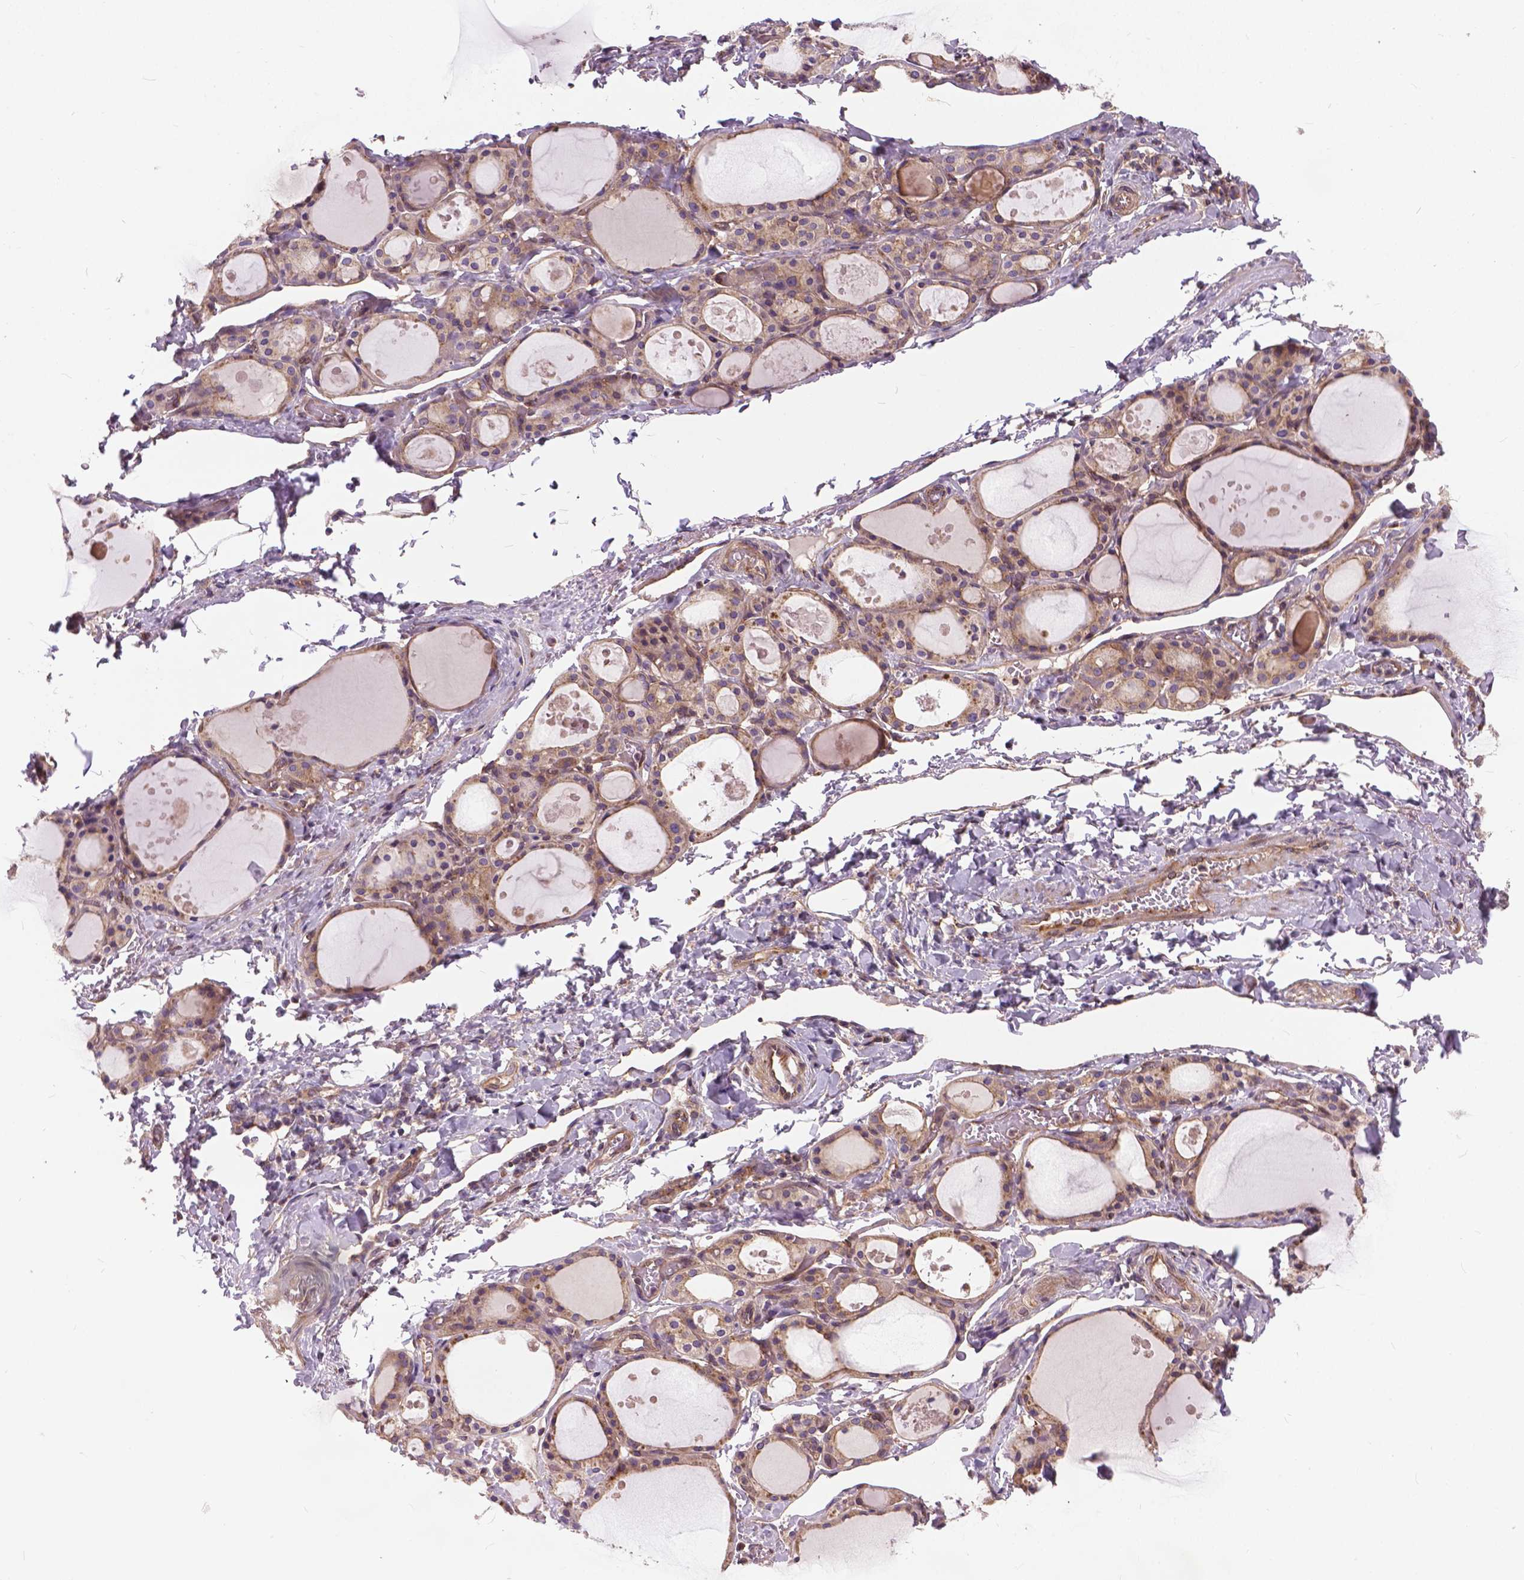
{"staining": {"intensity": "moderate", "quantity": ">75%", "location": "cytoplasmic/membranous"}, "tissue": "thyroid gland", "cell_type": "Glandular cells", "image_type": "normal", "snomed": [{"axis": "morphology", "description": "Normal tissue, NOS"}, {"axis": "topography", "description": "Thyroid gland"}], "caption": "This micrograph exhibits normal thyroid gland stained with IHC to label a protein in brown. The cytoplasmic/membranous of glandular cells show moderate positivity for the protein. Nuclei are counter-stained blue.", "gene": "MZT1", "patient": {"sex": "male", "age": 68}}